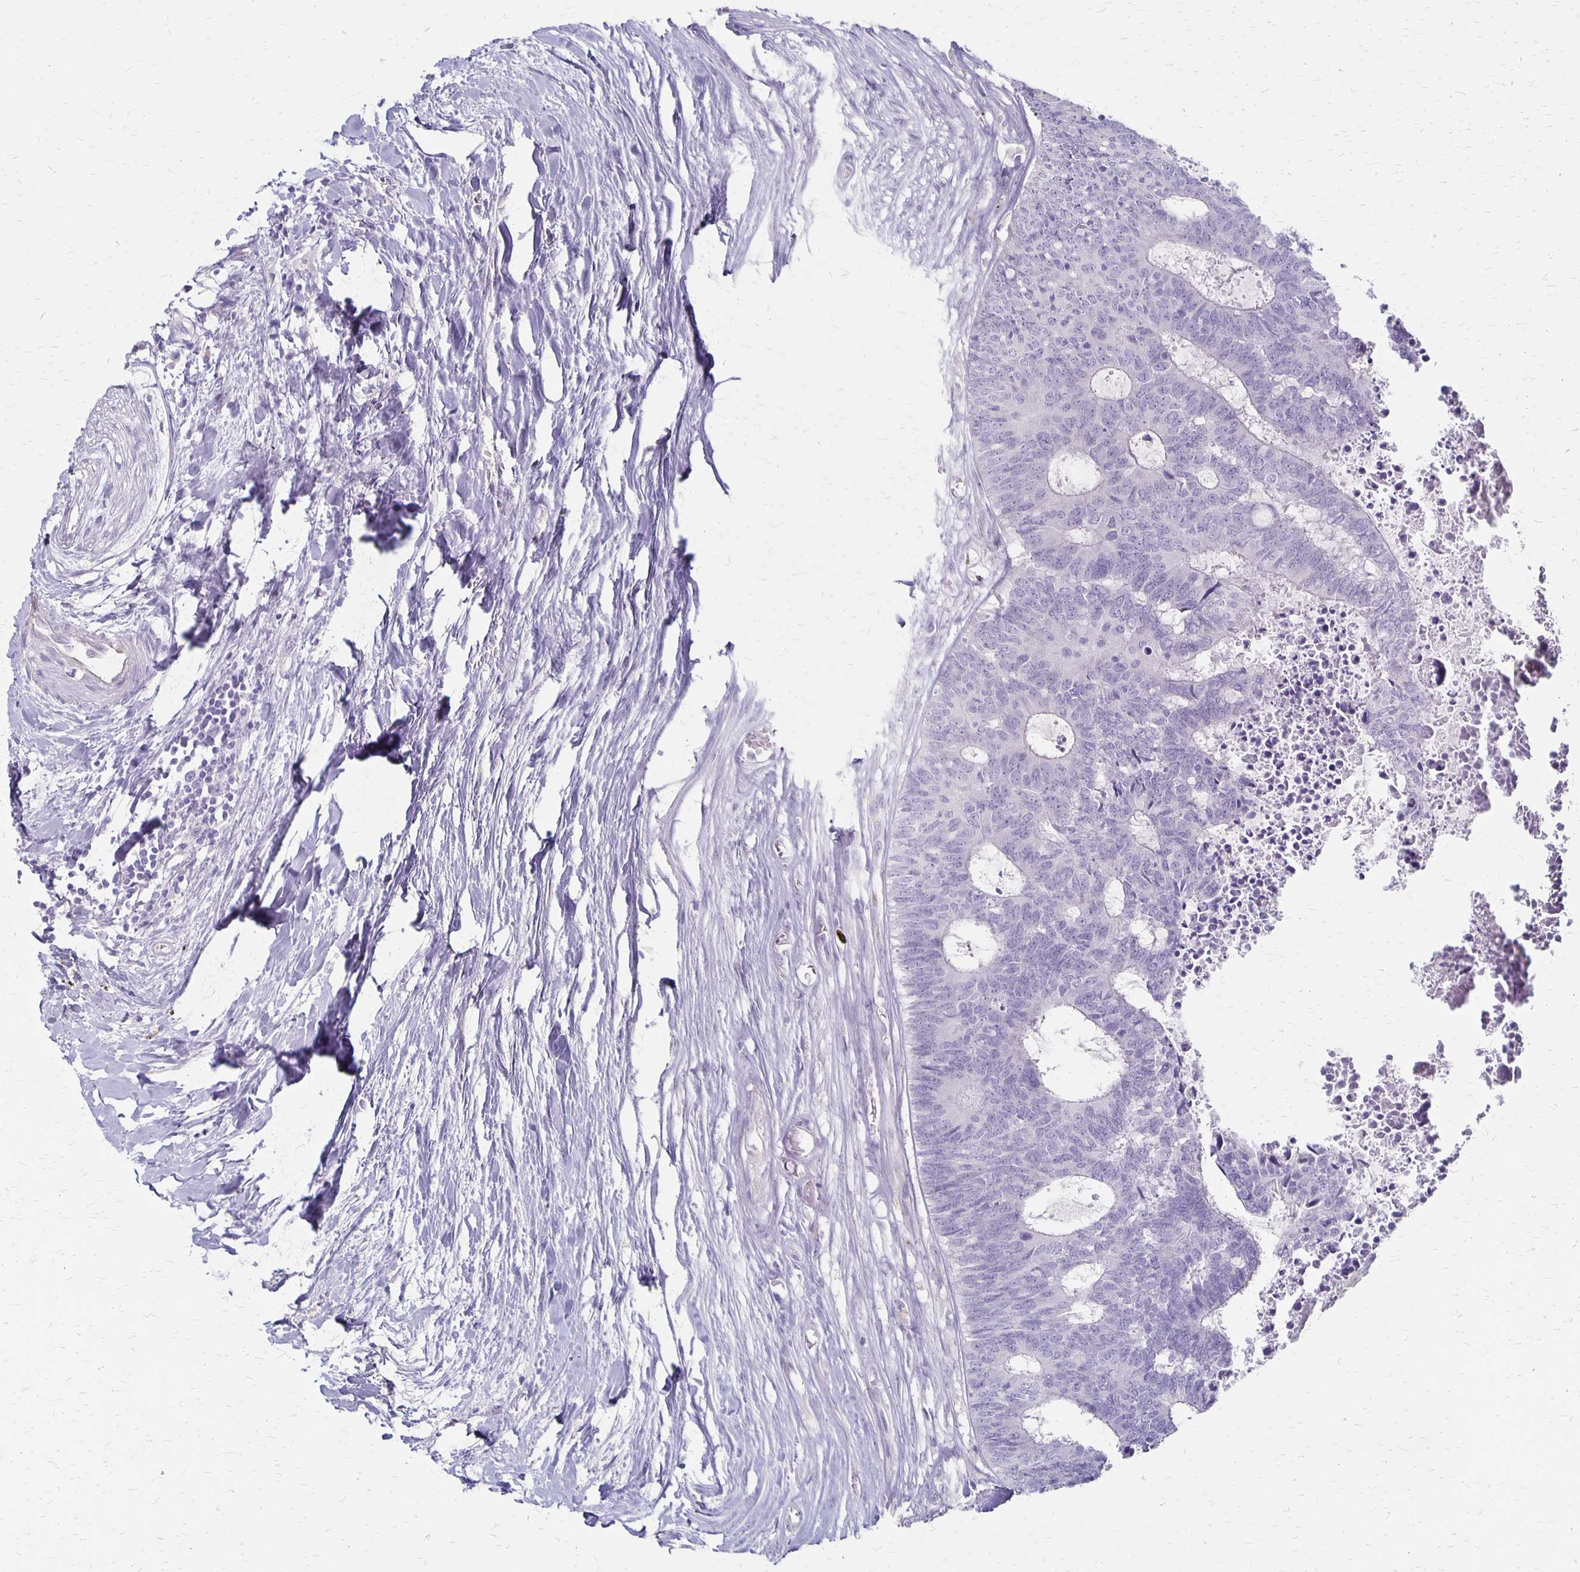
{"staining": {"intensity": "negative", "quantity": "none", "location": "none"}, "tissue": "colorectal cancer", "cell_type": "Tumor cells", "image_type": "cancer", "snomed": [{"axis": "morphology", "description": "Adenocarcinoma, NOS"}, {"axis": "topography", "description": "Colon"}, {"axis": "topography", "description": "Rectum"}], "caption": "Immunohistochemical staining of human adenocarcinoma (colorectal) reveals no significant staining in tumor cells.", "gene": "HOMER1", "patient": {"sex": "male", "age": 57}}